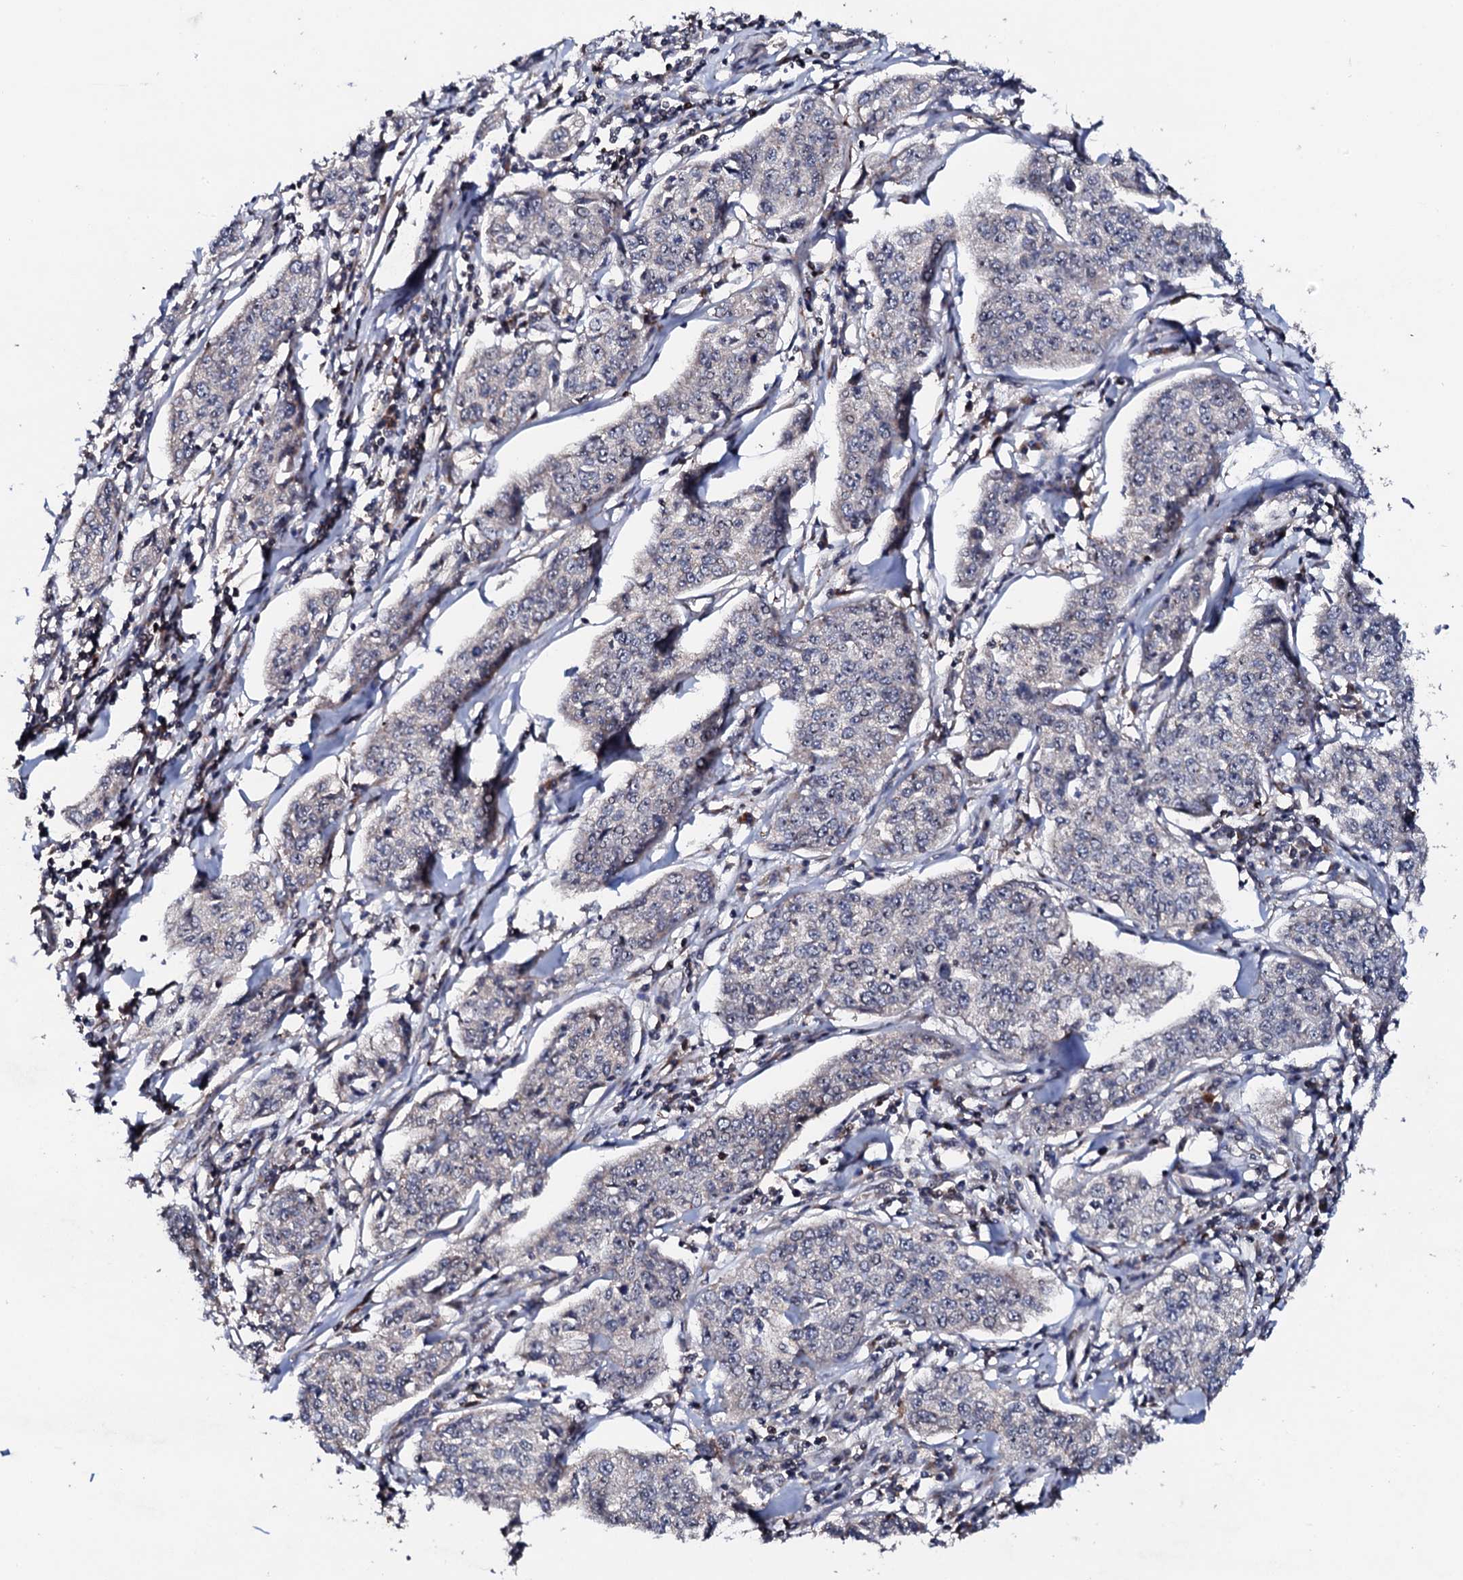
{"staining": {"intensity": "negative", "quantity": "none", "location": "none"}, "tissue": "cervical cancer", "cell_type": "Tumor cells", "image_type": "cancer", "snomed": [{"axis": "morphology", "description": "Squamous cell carcinoma, NOS"}, {"axis": "topography", "description": "Cervix"}], "caption": "Cervical cancer was stained to show a protein in brown. There is no significant expression in tumor cells. Nuclei are stained in blue.", "gene": "GTPBP4", "patient": {"sex": "female", "age": 35}}